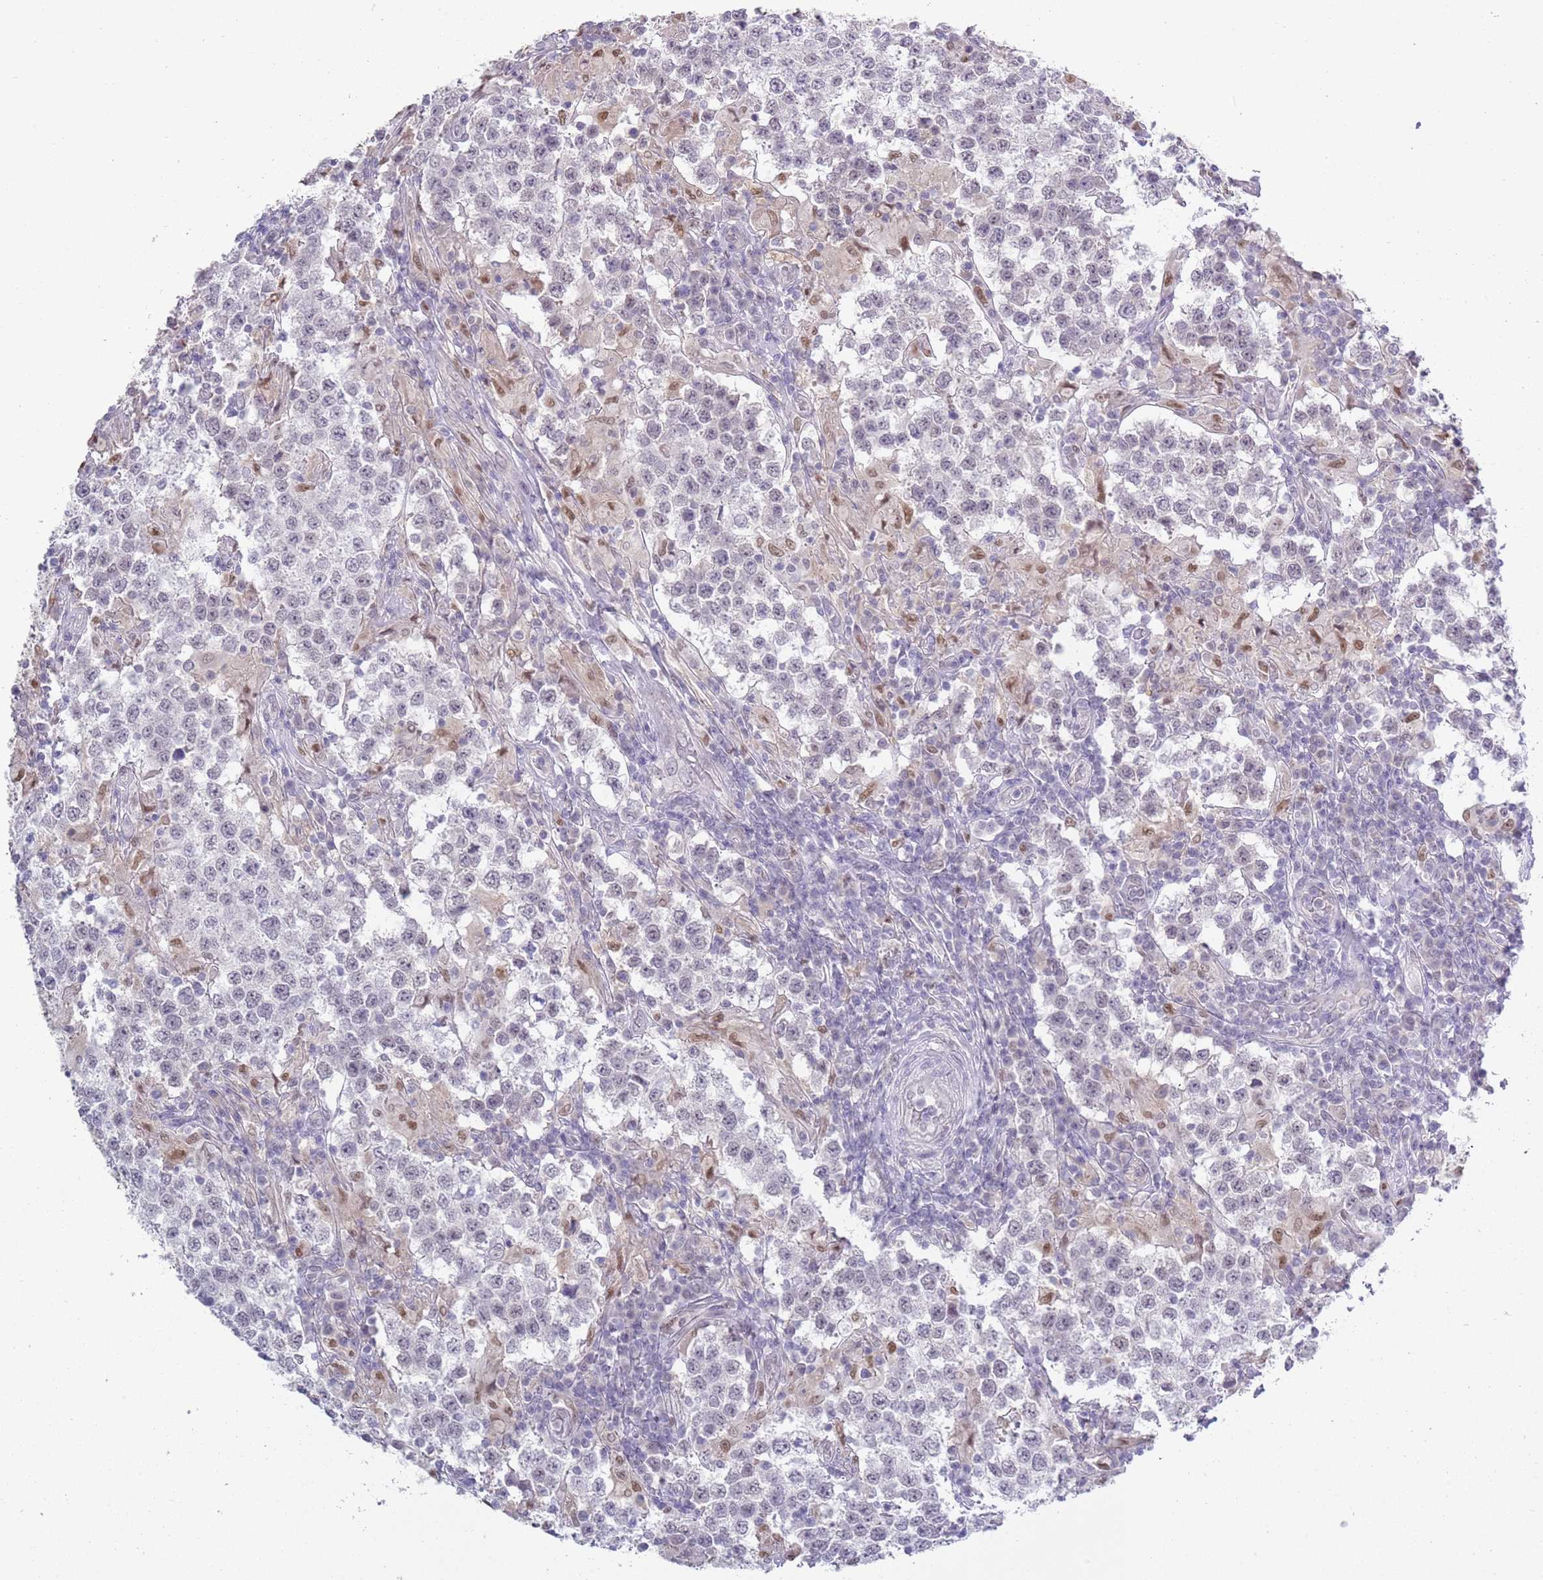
{"staining": {"intensity": "negative", "quantity": "none", "location": "none"}, "tissue": "testis cancer", "cell_type": "Tumor cells", "image_type": "cancer", "snomed": [{"axis": "morphology", "description": "Seminoma, NOS"}, {"axis": "morphology", "description": "Carcinoma, Embryonal, NOS"}, {"axis": "topography", "description": "Testis"}], "caption": "High magnification brightfield microscopy of seminoma (testis) stained with DAB (3,3'-diaminobenzidine) (brown) and counterstained with hematoxylin (blue): tumor cells show no significant expression. Brightfield microscopy of immunohistochemistry (IHC) stained with DAB (brown) and hematoxylin (blue), captured at high magnification.", "gene": "SEPHS2", "patient": {"sex": "male", "age": 41}}